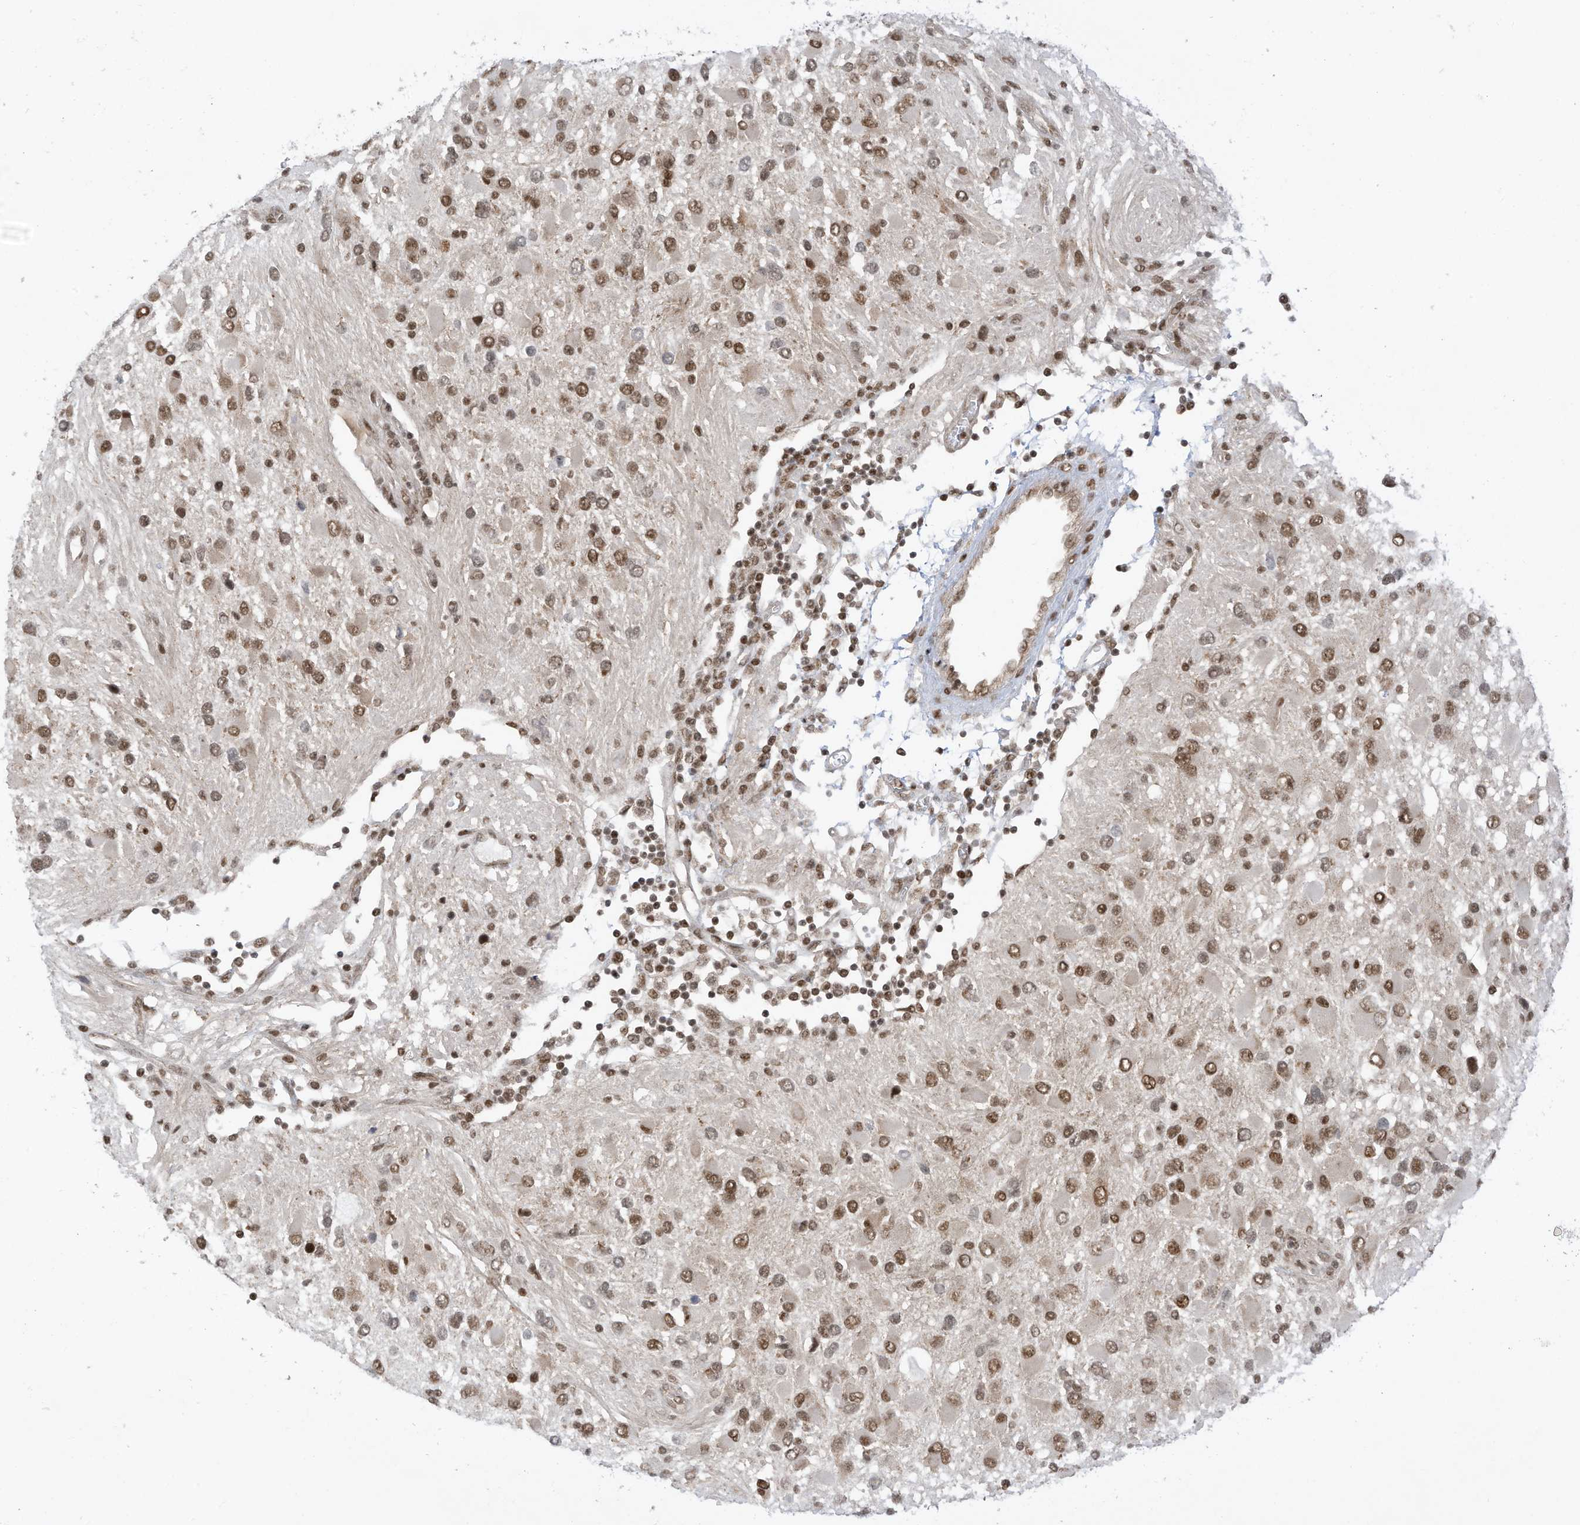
{"staining": {"intensity": "moderate", "quantity": ">75%", "location": "nuclear"}, "tissue": "glioma", "cell_type": "Tumor cells", "image_type": "cancer", "snomed": [{"axis": "morphology", "description": "Glioma, malignant, High grade"}, {"axis": "topography", "description": "Brain"}], "caption": "Glioma tissue reveals moderate nuclear staining in approximately >75% of tumor cells The staining is performed using DAB brown chromogen to label protein expression. The nuclei are counter-stained blue using hematoxylin.", "gene": "AURKAIP1", "patient": {"sex": "male", "age": 53}}